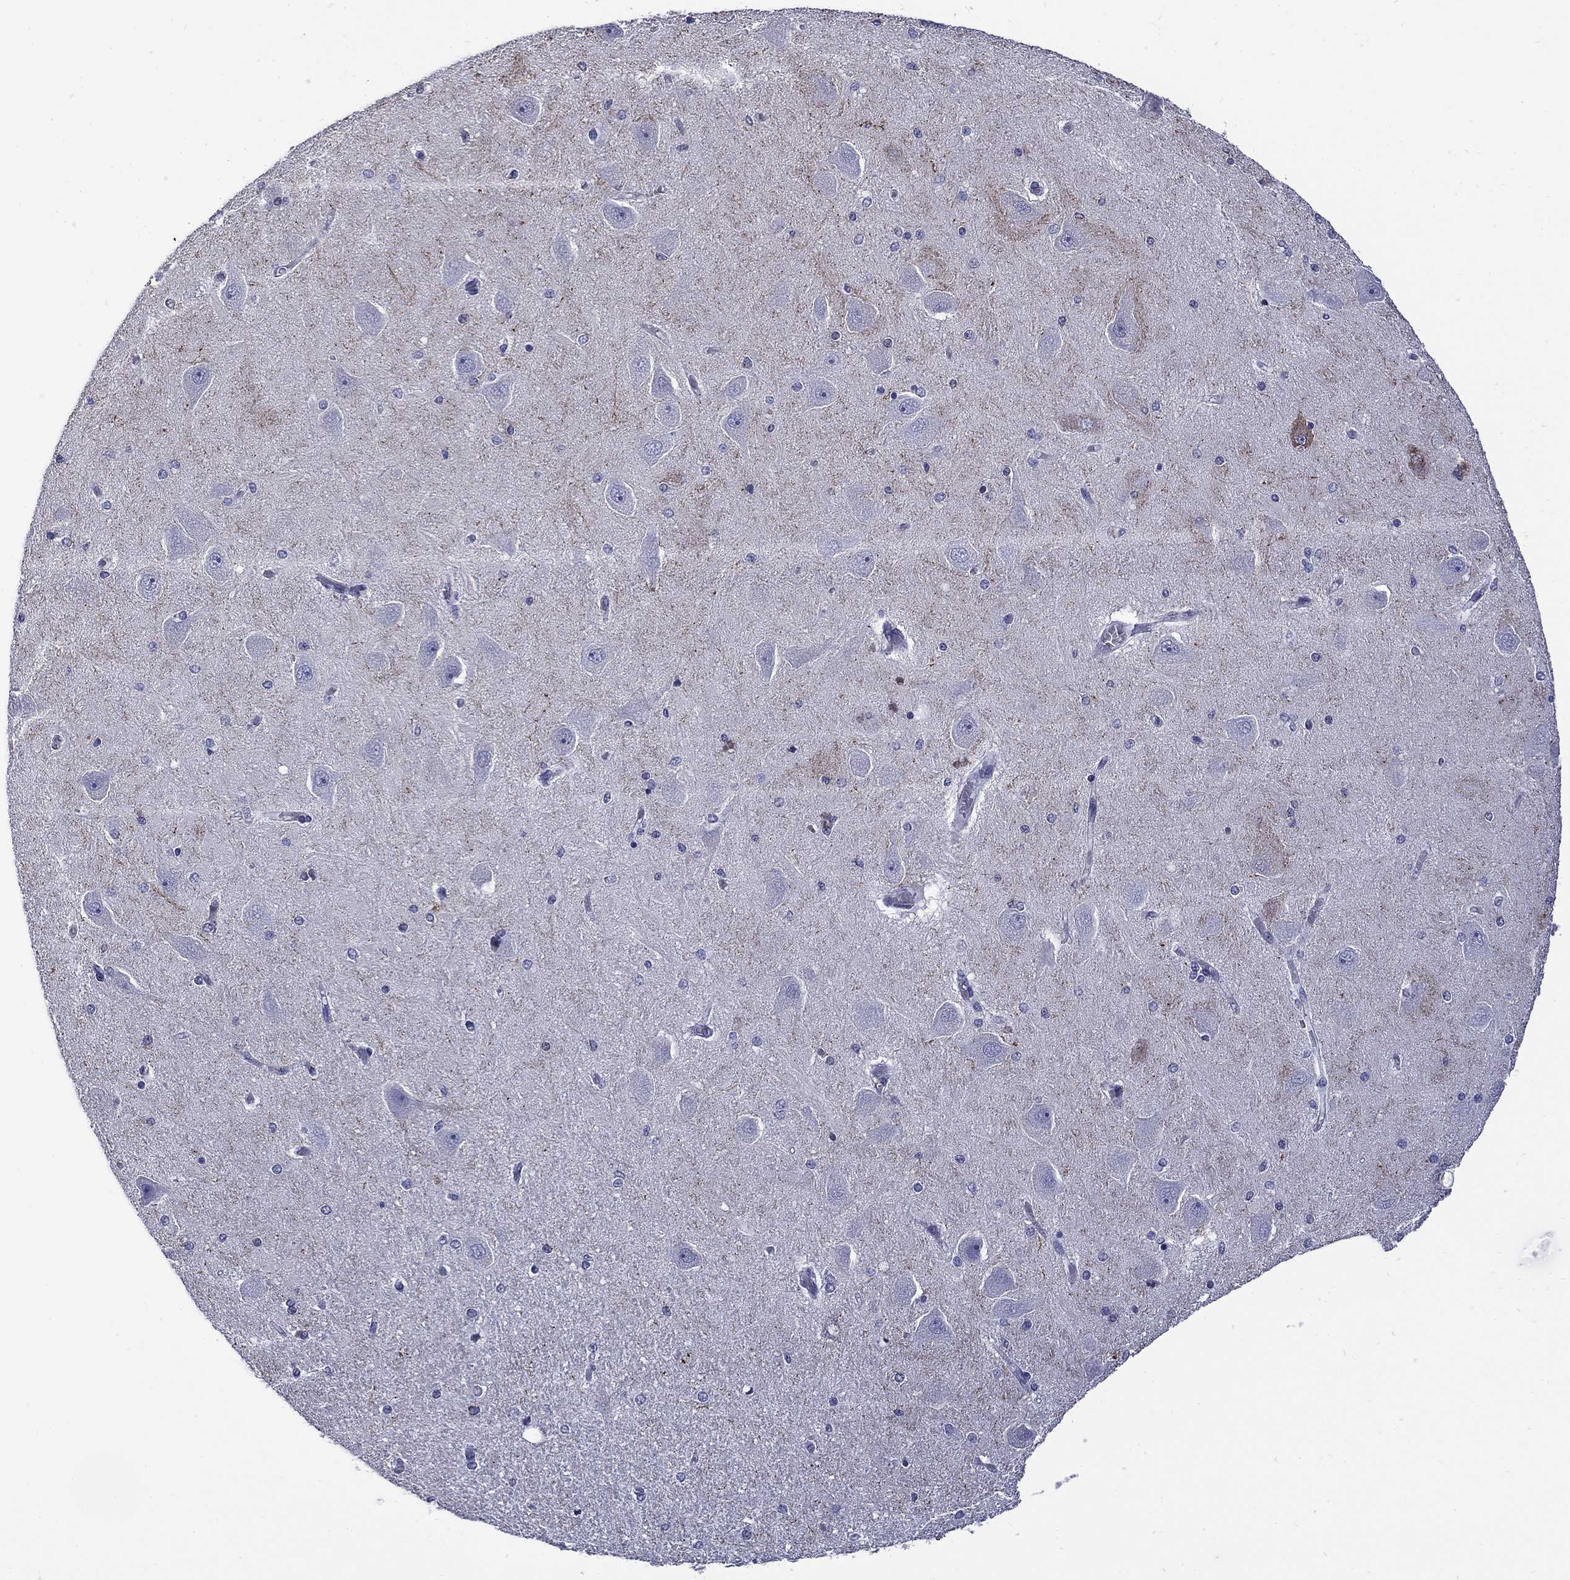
{"staining": {"intensity": "negative", "quantity": "none", "location": "none"}, "tissue": "hippocampus", "cell_type": "Glial cells", "image_type": "normal", "snomed": [{"axis": "morphology", "description": "Normal tissue, NOS"}, {"axis": "topography", "description": "Hippocampus"}], "caption": "IHC of unremarkable hippocampus exhibits no staining in glial cells. (DAB immunohistochemistry (IHC) with hematoxylin counter stain).", "gene": "MGARP", "patient": {"sex": "female", "age": 54}}